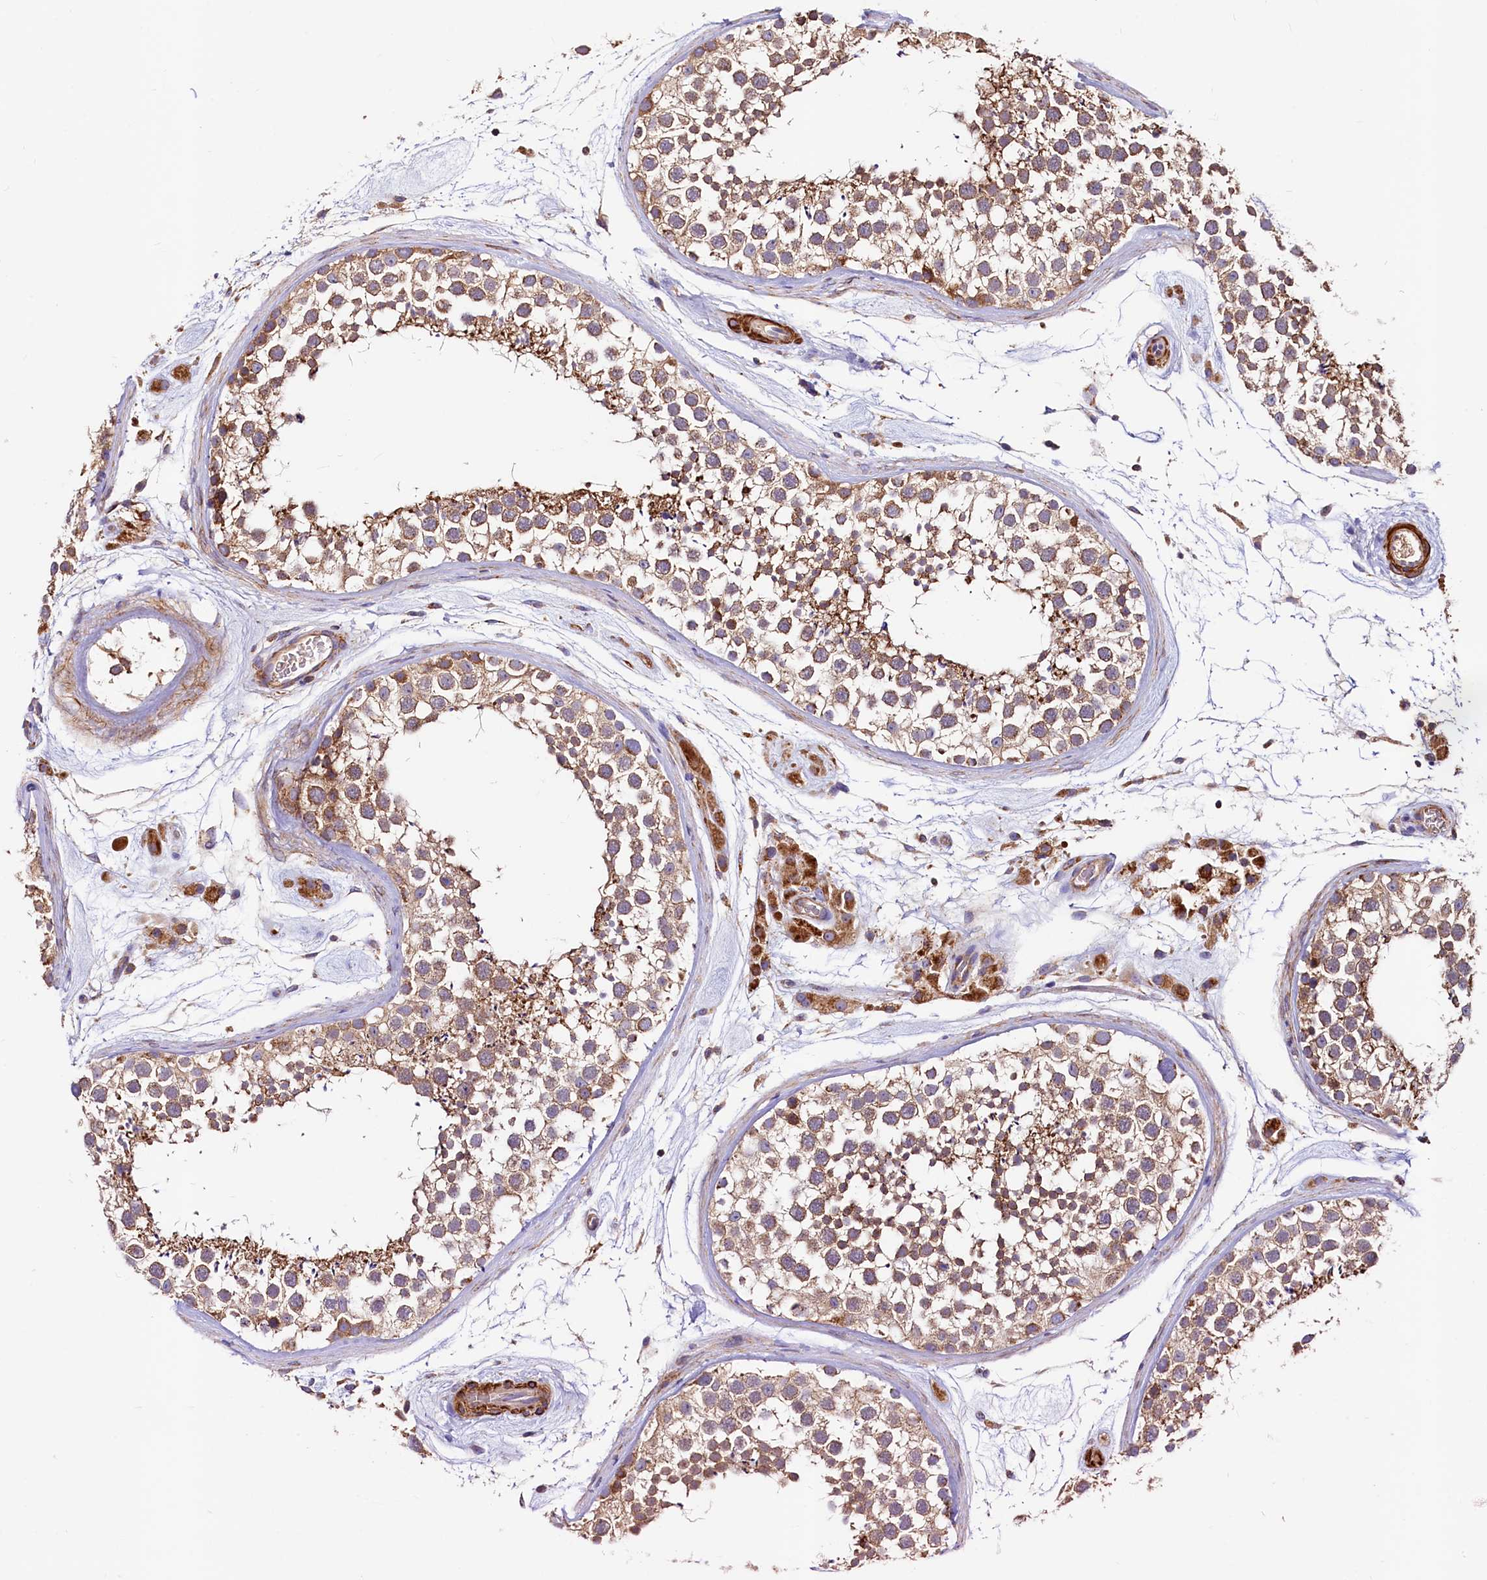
{"staining": {"intensity": "moderate", "quantity": ">75%", "location": "cytoplasmic/membranous"}, "tissue": "testis", "cell_type": "Cells in seminiferous ducts", "image_type": "normal", "snomed": [{"axis": "morphology", "description": "Normal tissue, NOS"}, {"axis": "topography", "description": "Testis"}], "caption": "An immunohistochemistry micrograph of benign tissue is shown. Protein staining in brown shows moderate cytoplasmic/membranous positivity in testis within cells in seminiferous ducts.", "gene": "CIAO3", "patient": {"sex": "male", "age": 46}}